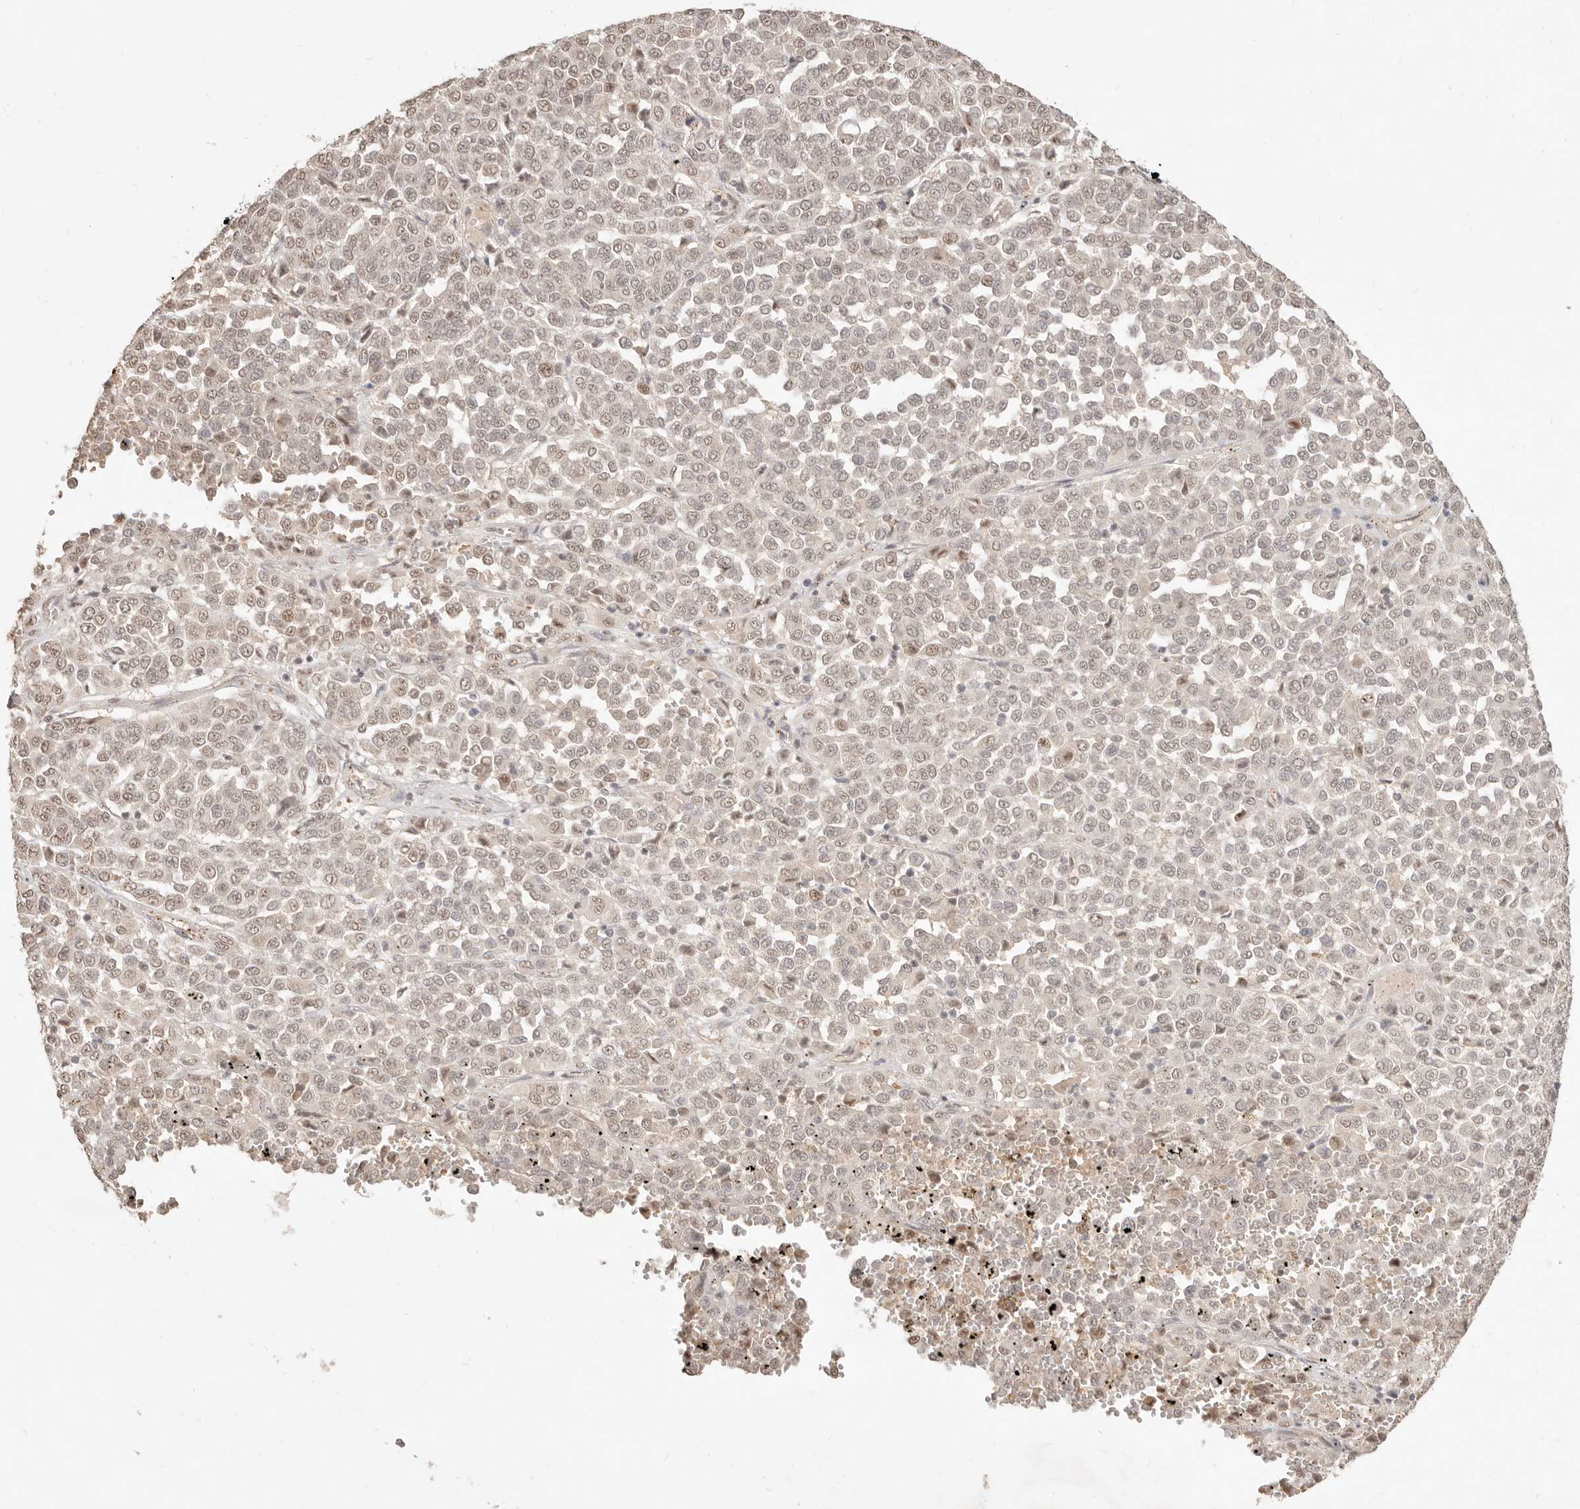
{"staining": {"intensity": "moderate", "quantity": ">75%", "location": "nuclear"}, "tissue": "melanoma", "cell_type": "Tumor cells", "image_type": "cancer", "snomed": [{"axis": "morphology", "description": "Malignant melanoma, Metastatic site"}, {"axis": "topography", "description": "Pancreas"}], "caption": "Protein staining of melanoma tissue reveals moderate nuclear staining in about >75% of tumor cells. (DAB (3,3'-diaminobenzidine) = brown stain, brightfield microscopy at high magnification).", "gene": "MEP1A", "patient": {"sex": "female", "age": 30}}